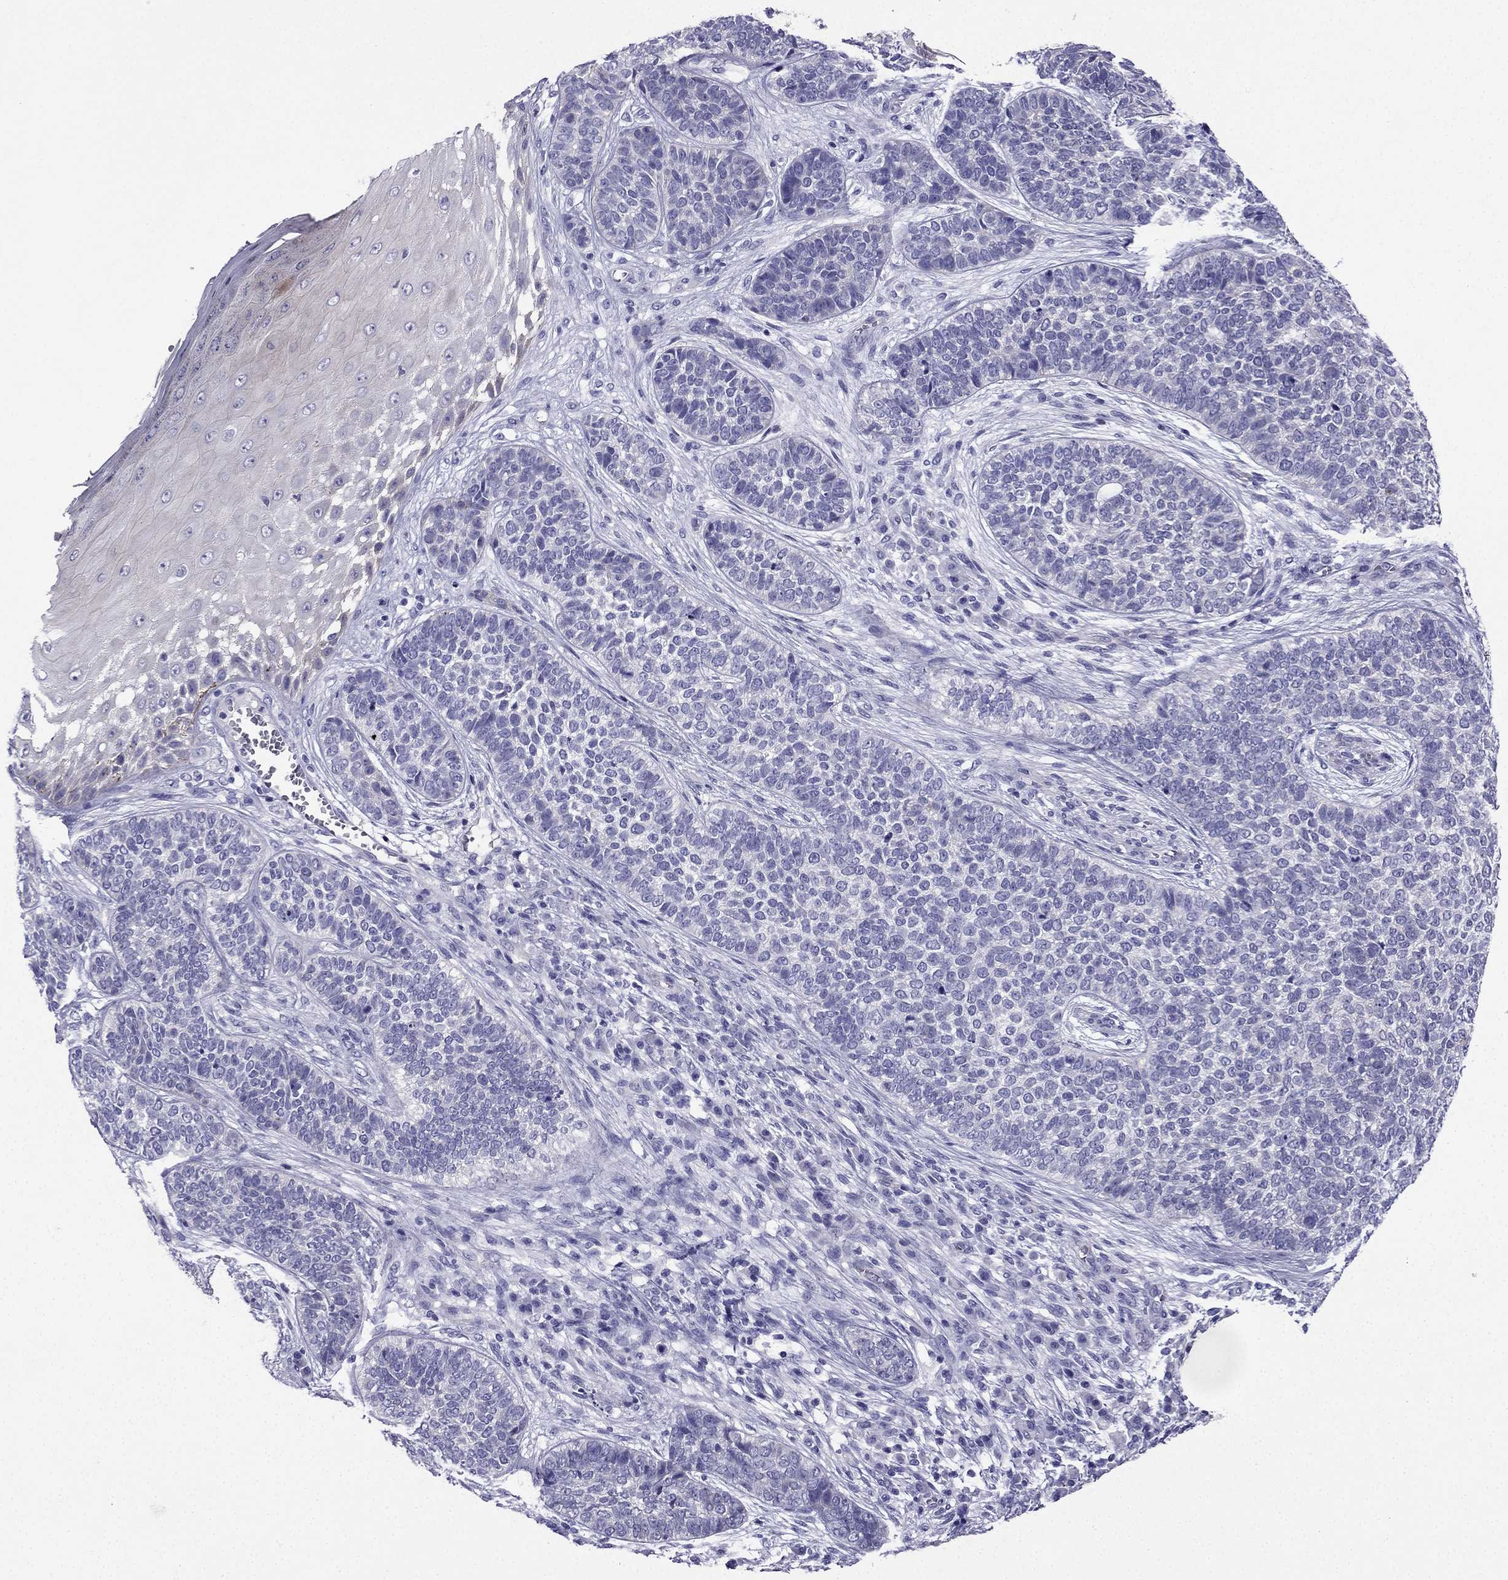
{"staining": {"intensity": "negative", "quantity": "none", "location": "none"}, "tissue": "skin cancer", "cell_type": "Tumor cells", "image_type": "cancer", "snomed": [{"axis": "morphology", "description": "Basal cell carcinoma"}, {"axis": "topography", "description": "Skin"}], "caption": "Protein analysis of basal cell carcinoma (skin) demonstrates no significant expression in tumor cells.", "gene": "KCNJ10", "patient": {"sex": "female", "age": 69}}